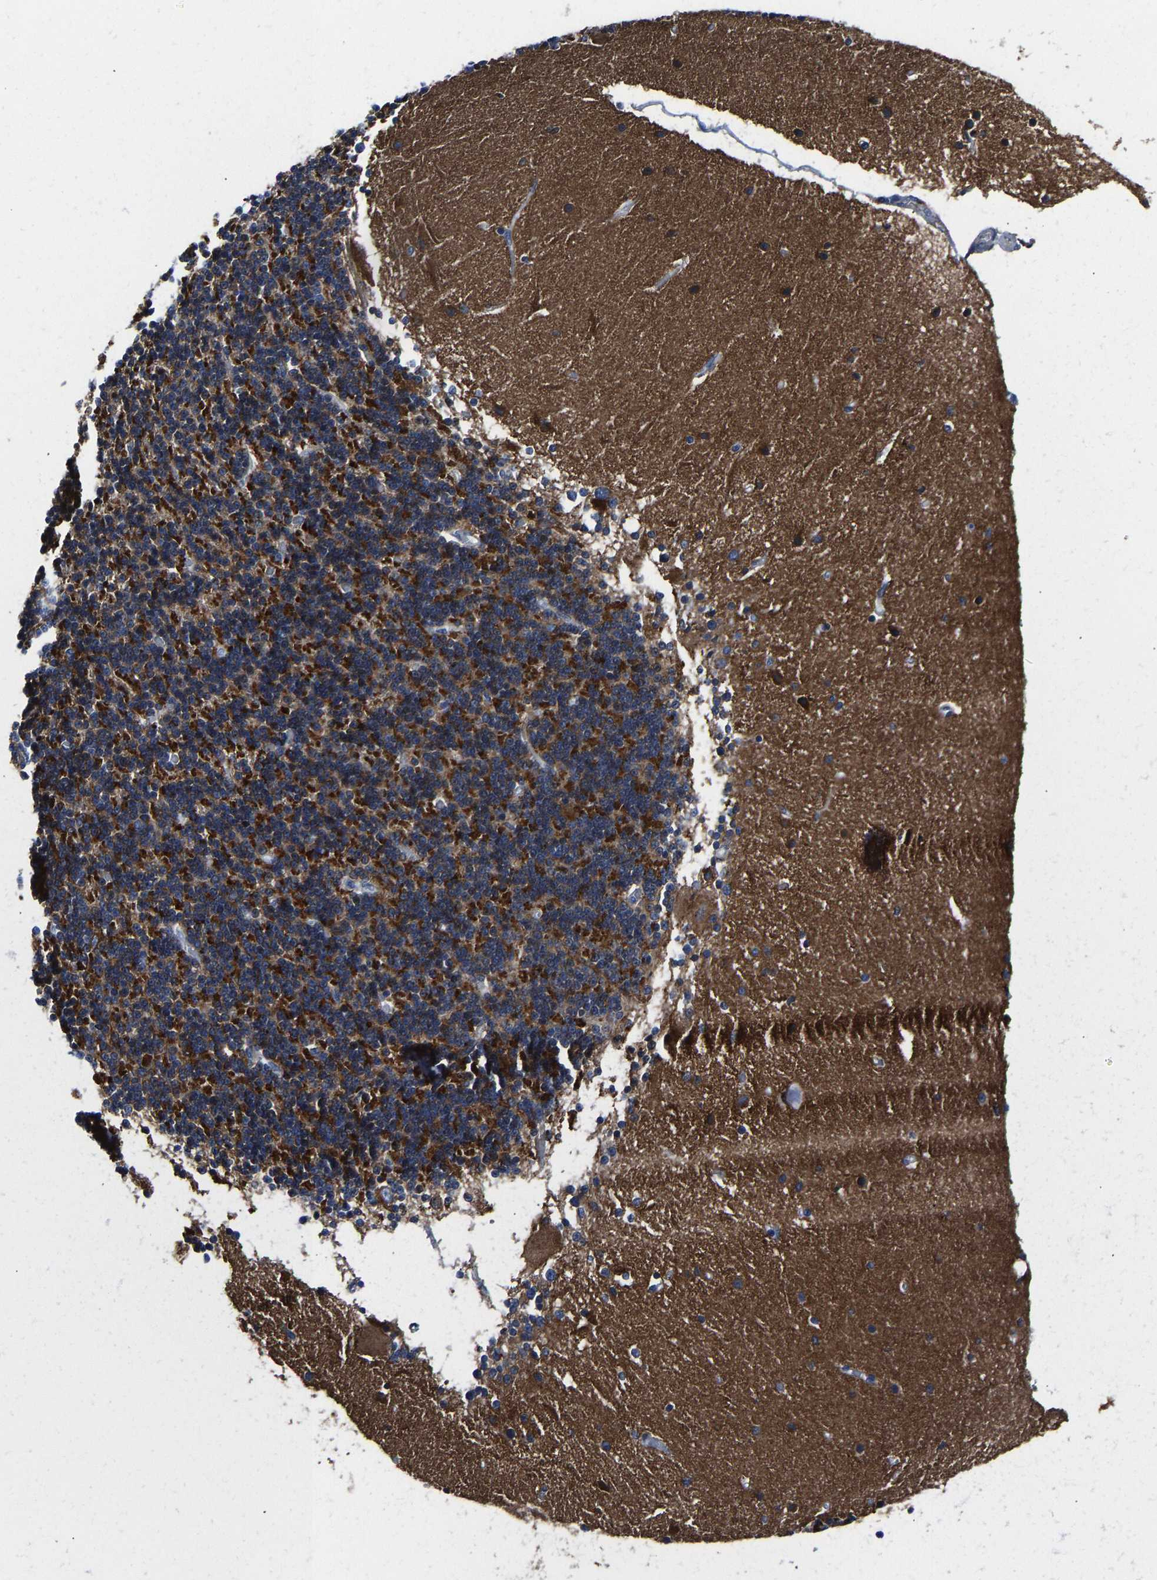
{"staining": {"intensity": "strong", "quantity": "25%-75%", "location": "cytoplasmic/membranous"}, "tissue": "cerebellum", "cell_type": "Cells in granular layer", "image_type": "normal", "snomed": [{"axis": "morphology", "description": "Normal tissue, NOS"}, {"axis": "topography", "description": "Cerebellum"}], "caption": "A histopathology image showing strong cytoplasmic/membranous staining in approximately 25%-75% of cells in granular layer in unremarkable cerebellum, as visualized by brown immunohistochemical staining.", "gene": "ATP6V1E1", "patient": {"sex": "female", "age": 54}}